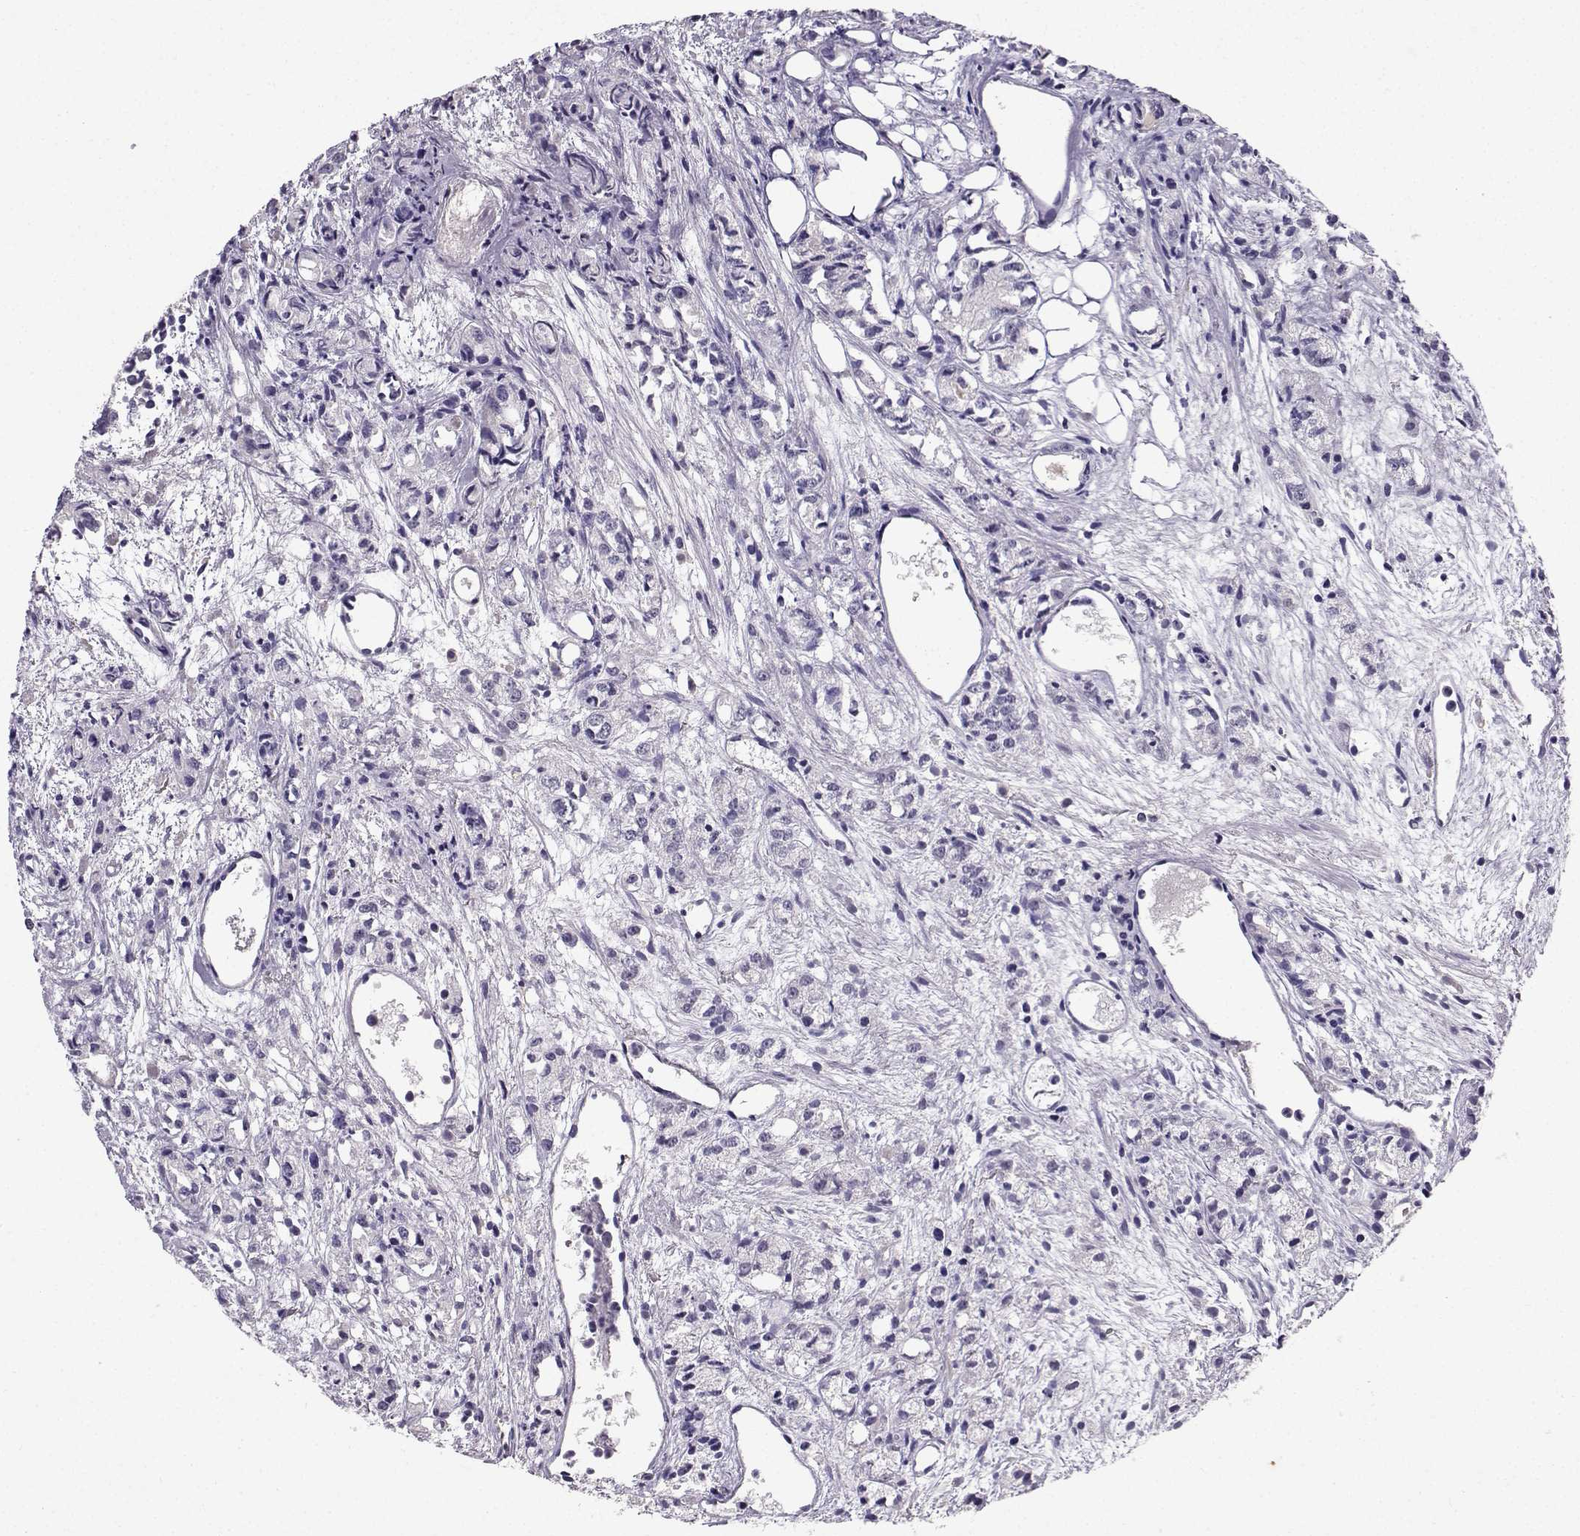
{"staining": {"intensity": "negative", "quantity": "none", "location": "none"}, "tissue": "prostate cancer", "cell_type": "Tumor cells", "image_type": "cancer", "snomed": [{"axis": "morphology", "description": "Adenocarcinoma, Medium grade"}, {"axis": "topography", "description": "Prostate"}], "caption": "This histopathology image is of prostate medium-grade adenocarcinoma stained with immunohistochemistry to label a protein in brown with the nuclei are counter-stained blue. There is no staining in tumor cells.", "gene": "SPAG11B", "patient": {"sex": "male", "age": 74}}